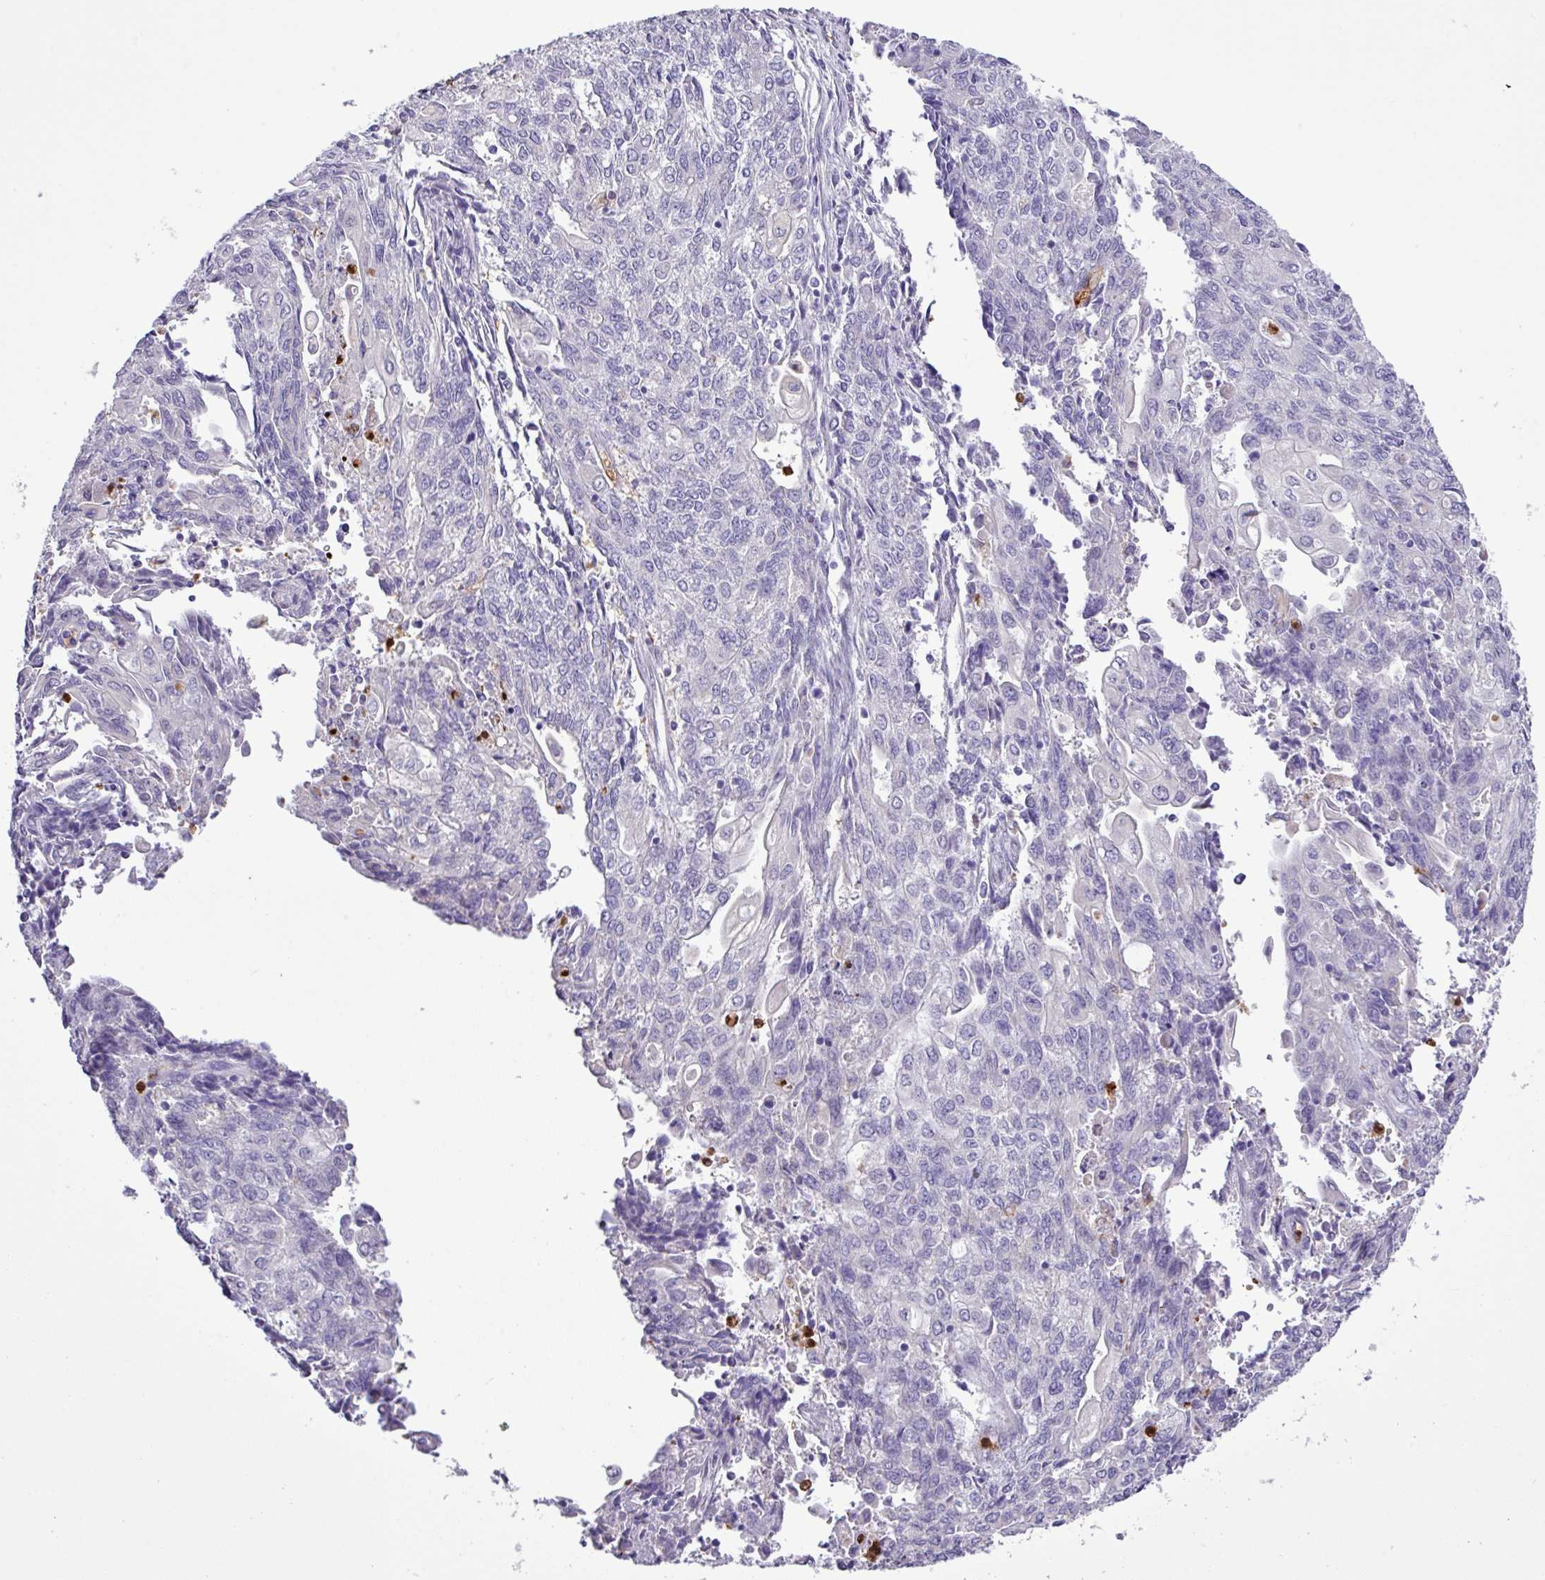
{"staining": {"intensity": "negative", "quantity": "none", "location": "none"}, "tissue": "endometrial cancer", "cell_type": "Tumor cells", "image_type": "cancer", "snomed": [{"axis": "morphology", "description": "Adenocarcinoma, NOS"}, {"axis": "topography", "description": "Endometrium"}], "caption": "This is a histopathology image of IHC staining of endometrial cancer, which shows no positivity in tumor cells. (Brightfield microscopy of DAB (3,3'-diaminobenzidine) immunohistochemistry at high magnification).", "gene": "MGAT4B", "patient": {"sex": "female", "age": 54}}